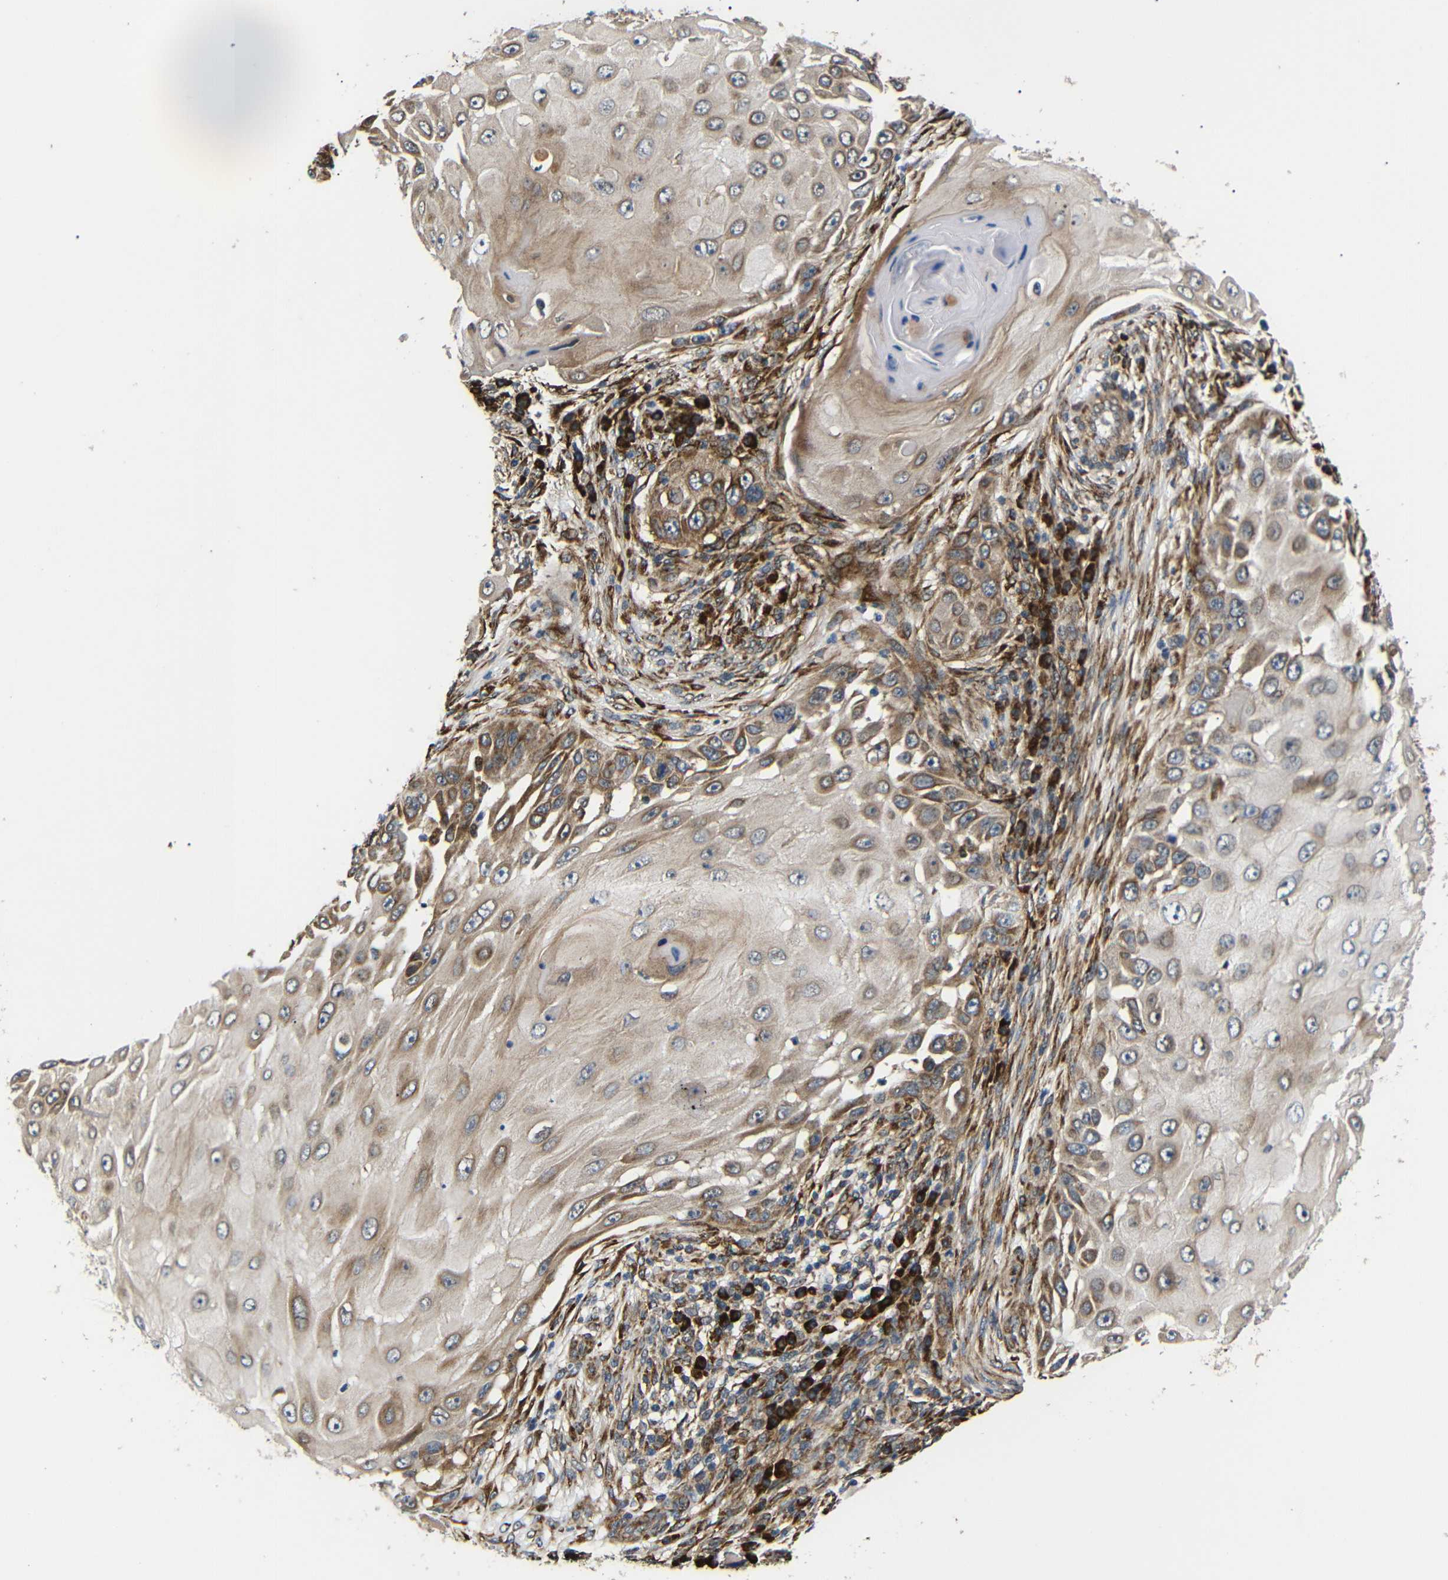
{"staining": {"intensity": "moderate", "quantity": ">75%", "location": "cytoplasmic/membranous"}, "tissue": "skin cancer", "cell_type": "Tumor cells", "image_type": "cancer", "snomed": [{"axis": "morphology", "description": "Squamous cell carcinoma, NOS"}, {"axis": "topography", "description": "Skin"}], "caption": "This image shows immunohistochemistry (IHC) staining of human skin cancer, with medium moderate cytoplasmic/membranous staining in about >75% of tumor cells.", "gene": "KANK4", "patient": {"sex": "female", "age": 44}}